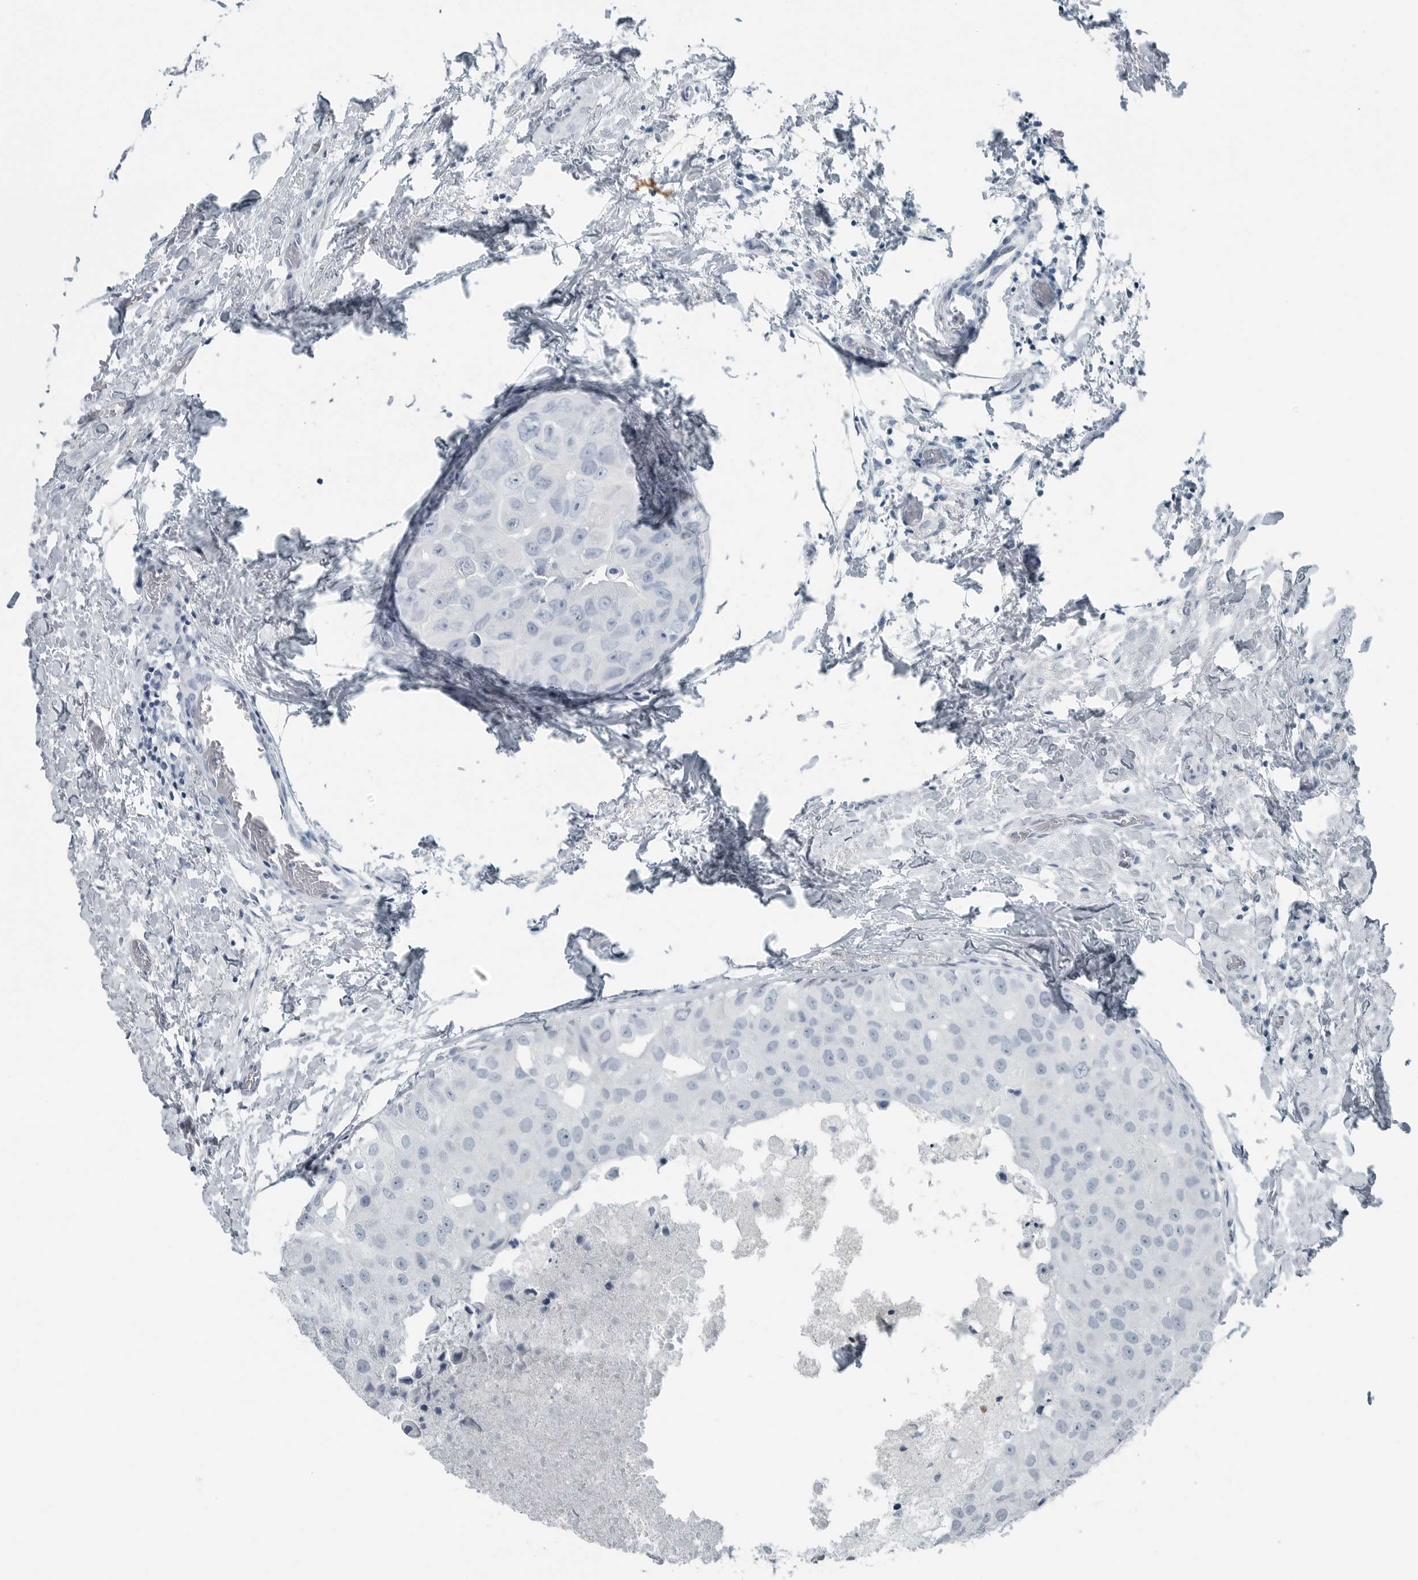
{"staining": {"intensity": "negative", "quantity": "none", "location": "none"}, "tissue": "breast cancer", "cell_type": "Tumor cells", "image_type": "cancer", "snomed": [{"axis": "morphology", "description": "Duct carcinoma"}, {"axis": "topography", "description": "Breast"}], "caption": "Breast cancer (intraductal carcinoma) was stained to show a protein in brown. There is no significant expression in tumor cells. (IHC, brightfield microscopy, high magnification).", "gene": "ZPBP2", "patient": {"sex": "female", "age": 62}}